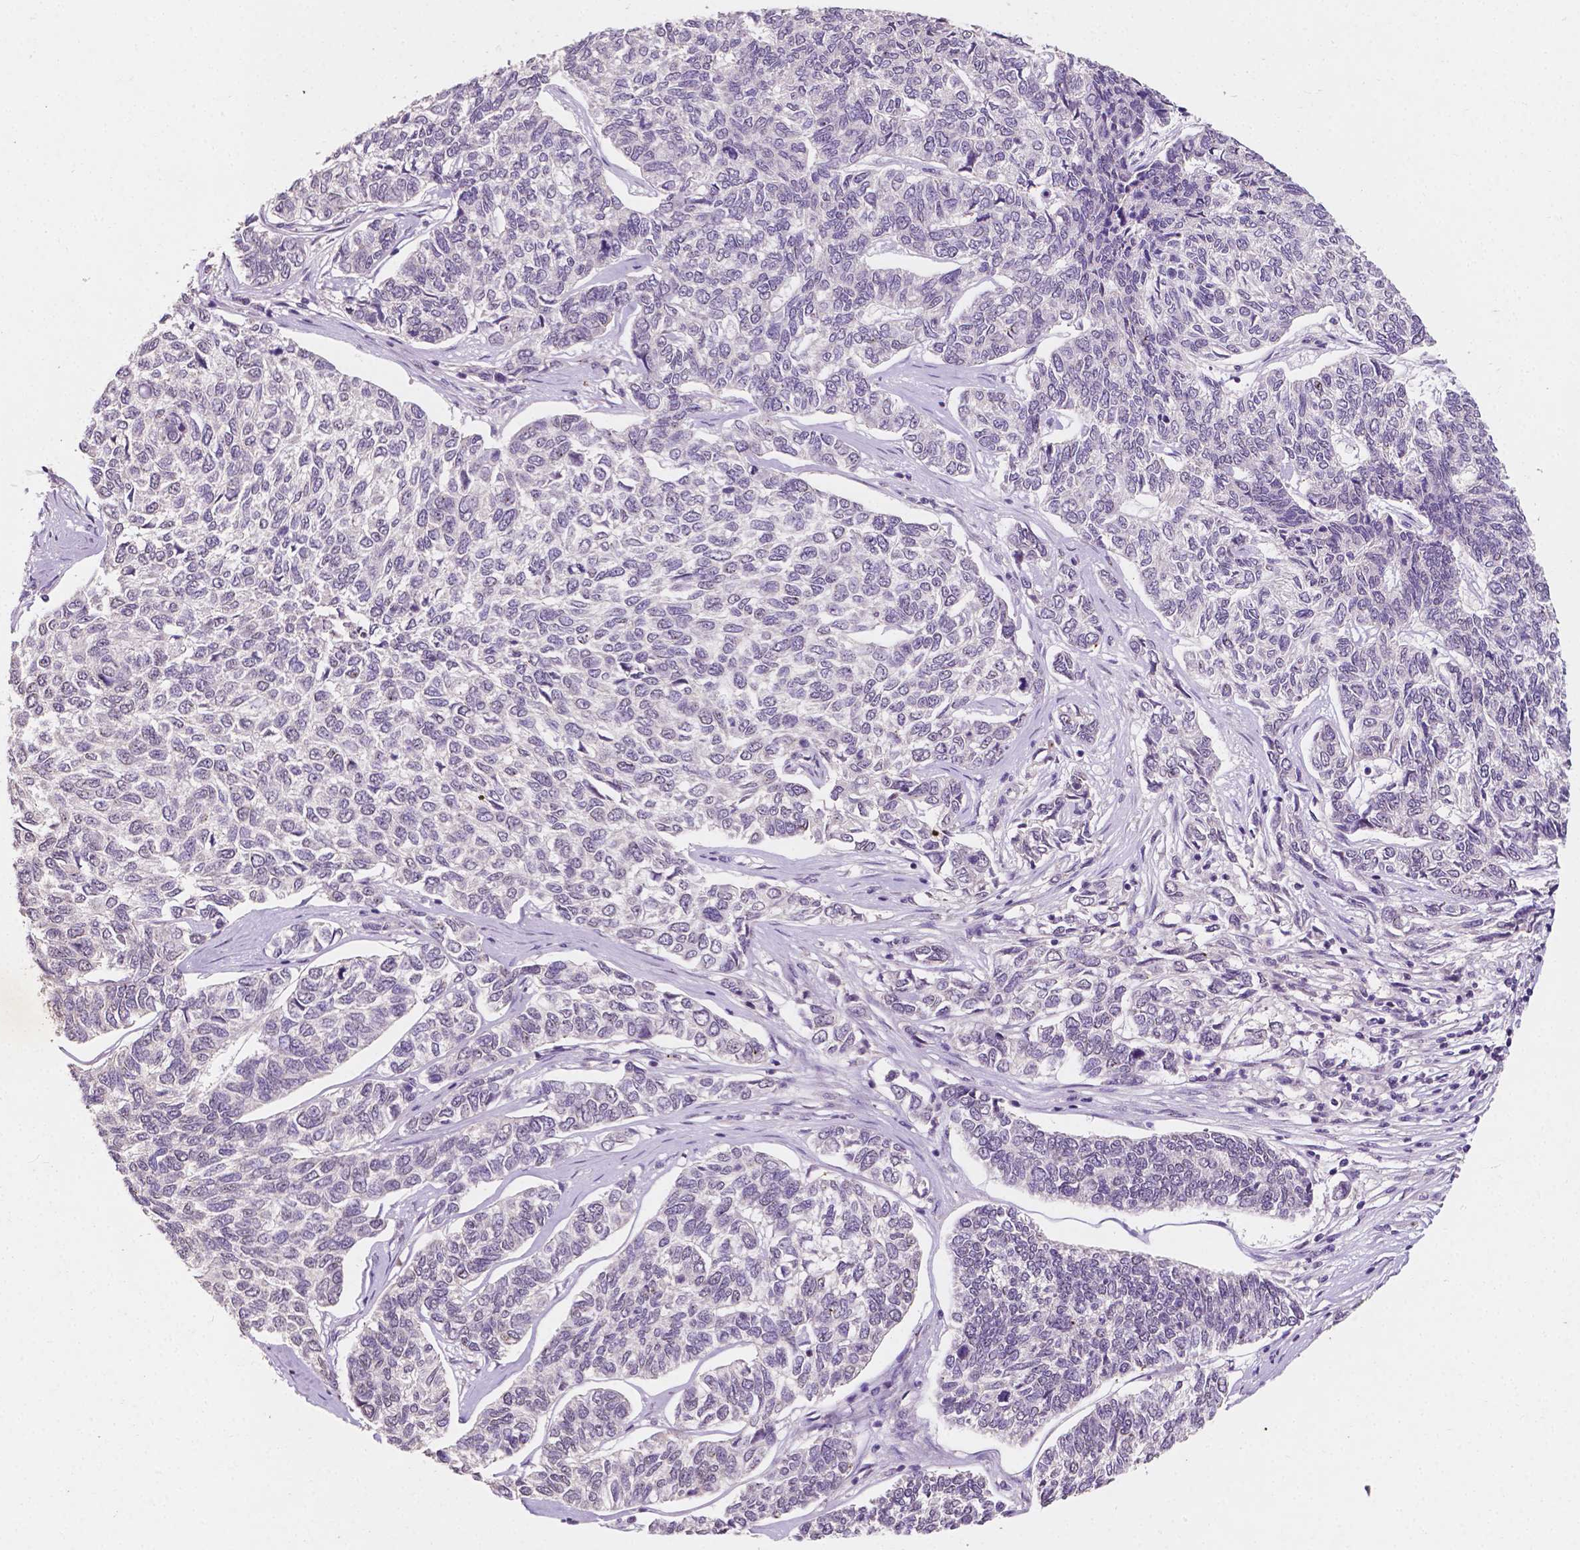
{"staining": {"intensity": "negative", "quantity": "none", "location": "none"}, "tissue": "skin cancer", "cell_type": "Tumor cells", "image_type": "cancer", "snomed": [{"axis": "morphology", "description": "Basal cell carcinoma"}, {"axis": "topography", "description": "Skin"}], "caption": "The immunohistochemistry (IHC) photomicrograph has no significant expression in tumor cells of basal cell carcinoma (skin) tissue.", "gene": "TAL1", "patient": {"sex": "female", "age": 65}}